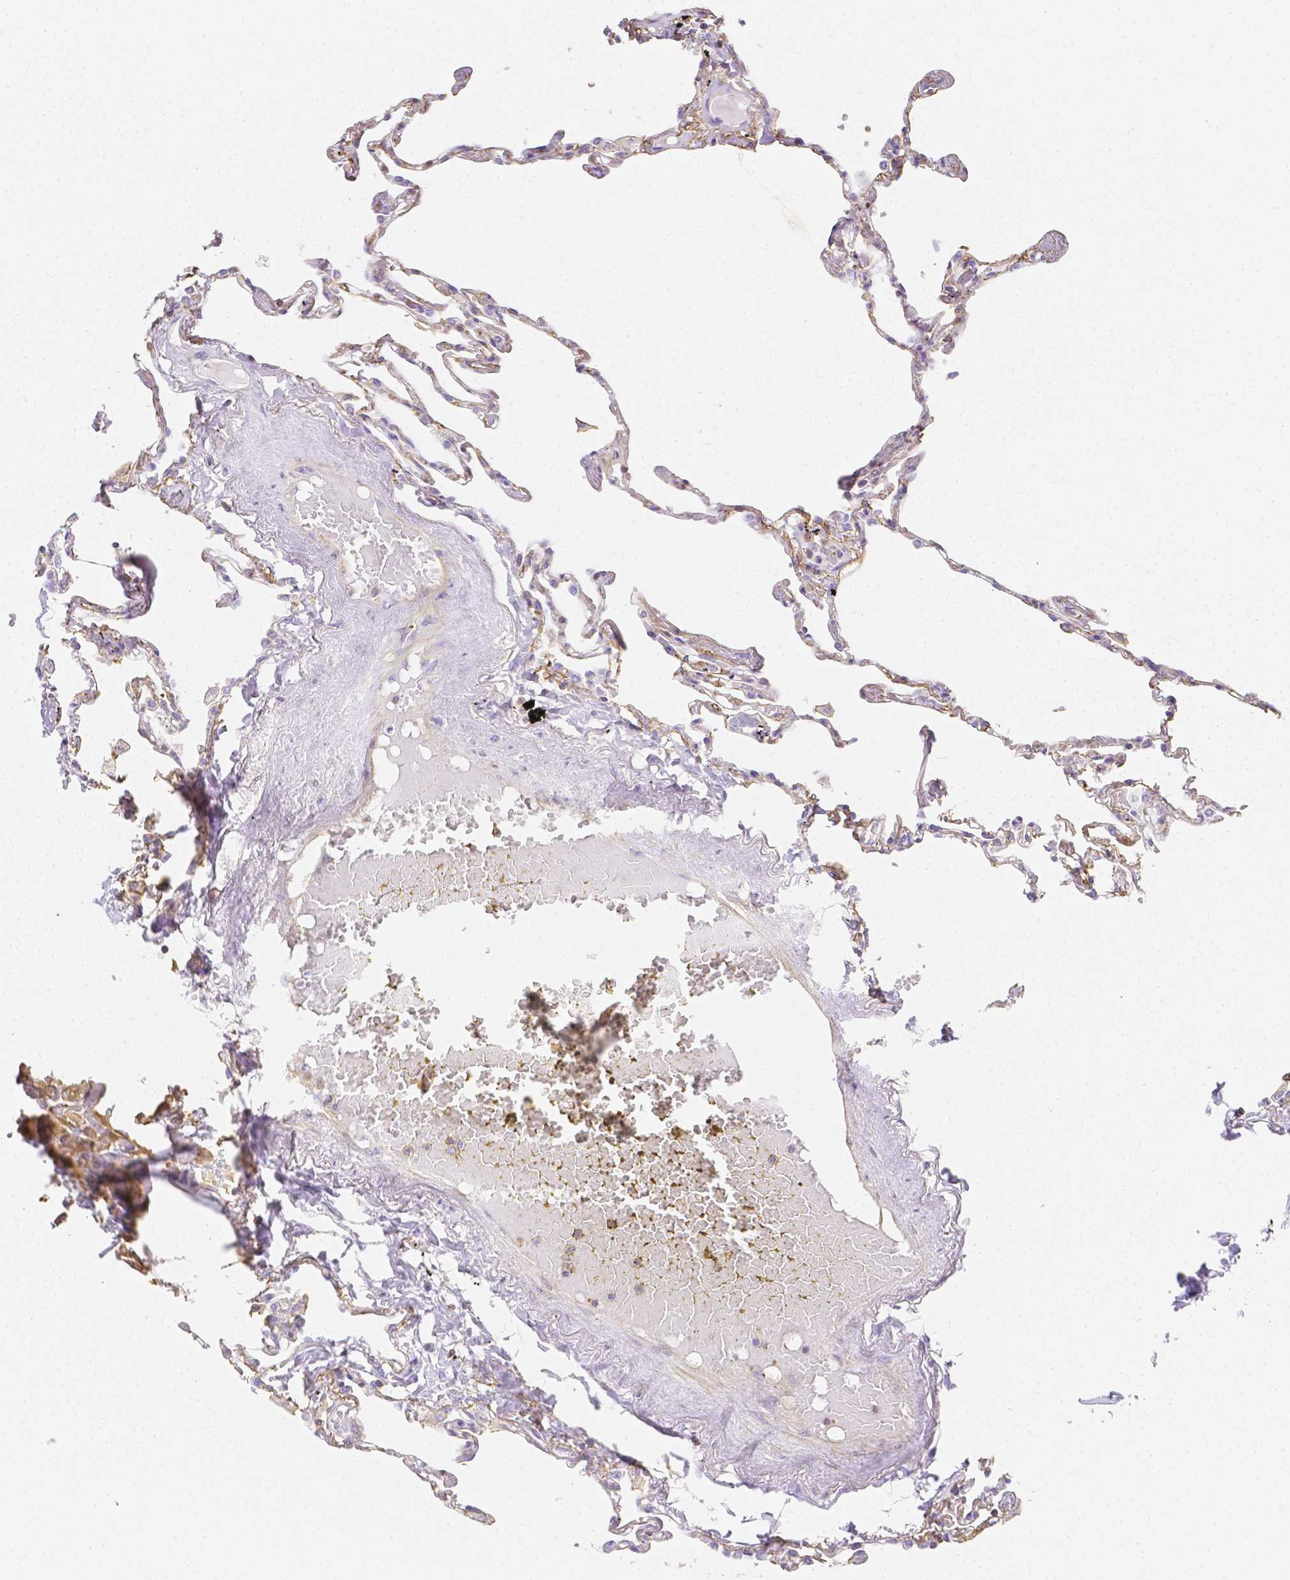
{"staining": {"intensity": "moderate", "quantity": "25%-75%", "location": "cytoplasmic/membranous"}, "tissue": "lung", "cell_type": "Alveolar cells", "image_type": "normal", "snomed": [{"axis": "morphology", "description": "Normal tissue, NOS"}, {"axis": "topography", "description": "Lung"}], "caption": "Lung stained for a protein displays moderate cytoplasmic/membranous positivity in alveolar cells. (Brightfield microscopy of DAB IHC at high magnification).", "gene": "ASAH2B", "patient": {"sex": "female", "age": 67}}